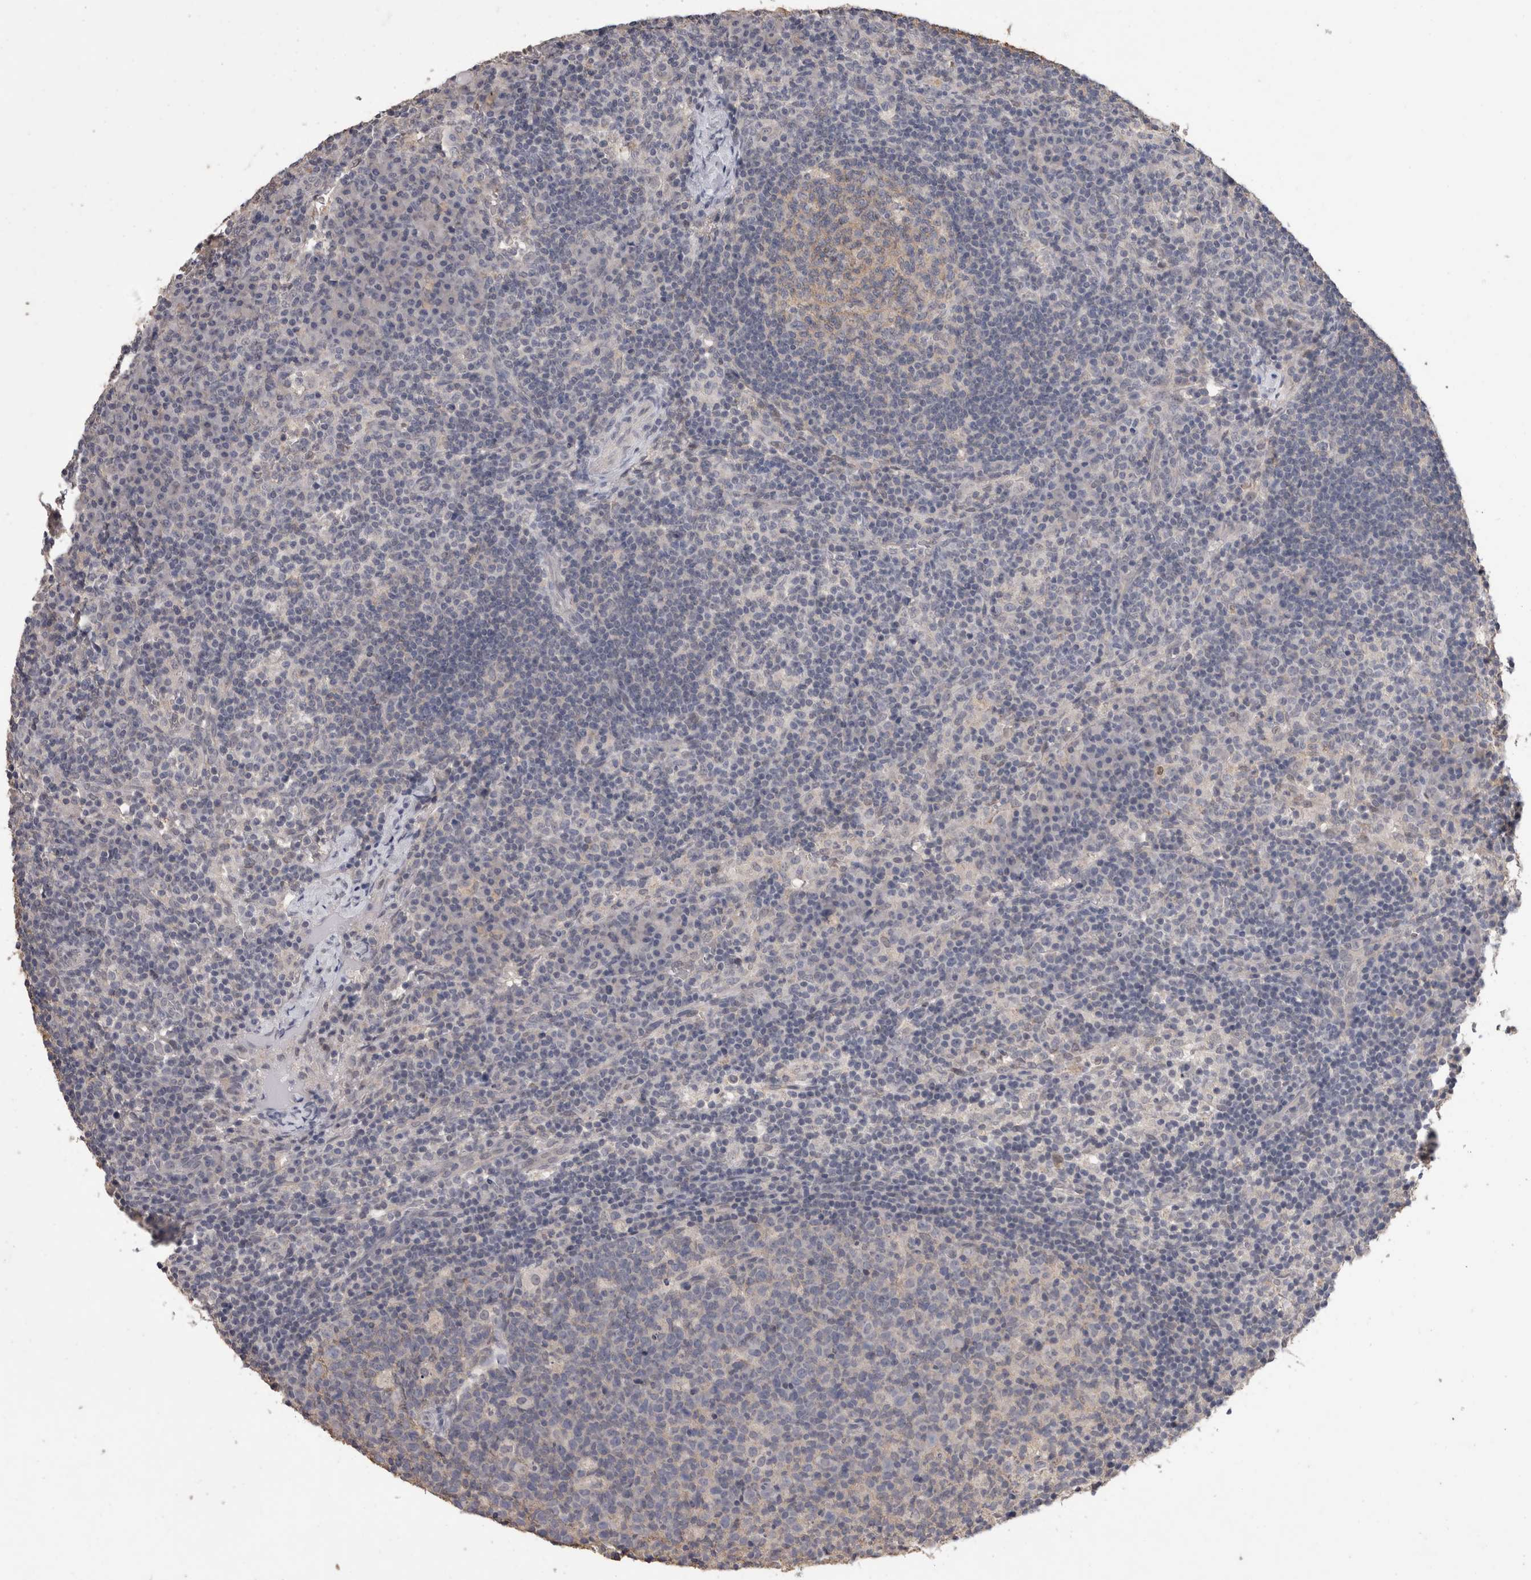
{"staining": {"intensity": "weak", "quantity": "<25%", "location": "cytoplasmic/membranous"}, "tissue": "lymph node", "cell_type": "Germinal center cells", "image_type": "normal", "snomed": [{"axis": "morphology", "description": "Normal tissue, NOS"}, {"axis": "morphology", "description": "Inflammation, NOS"}, {"axis": "topography", "description": "Lymph node"}], "caption": "There is no significant staining in germinal center cells of lymph node. The staining is performed using DAB brown chromogen with nuclei counter-stained in using hematoxylin.", "gene": "FHOD3", "patient": {"sex": "male", "age": 55}}